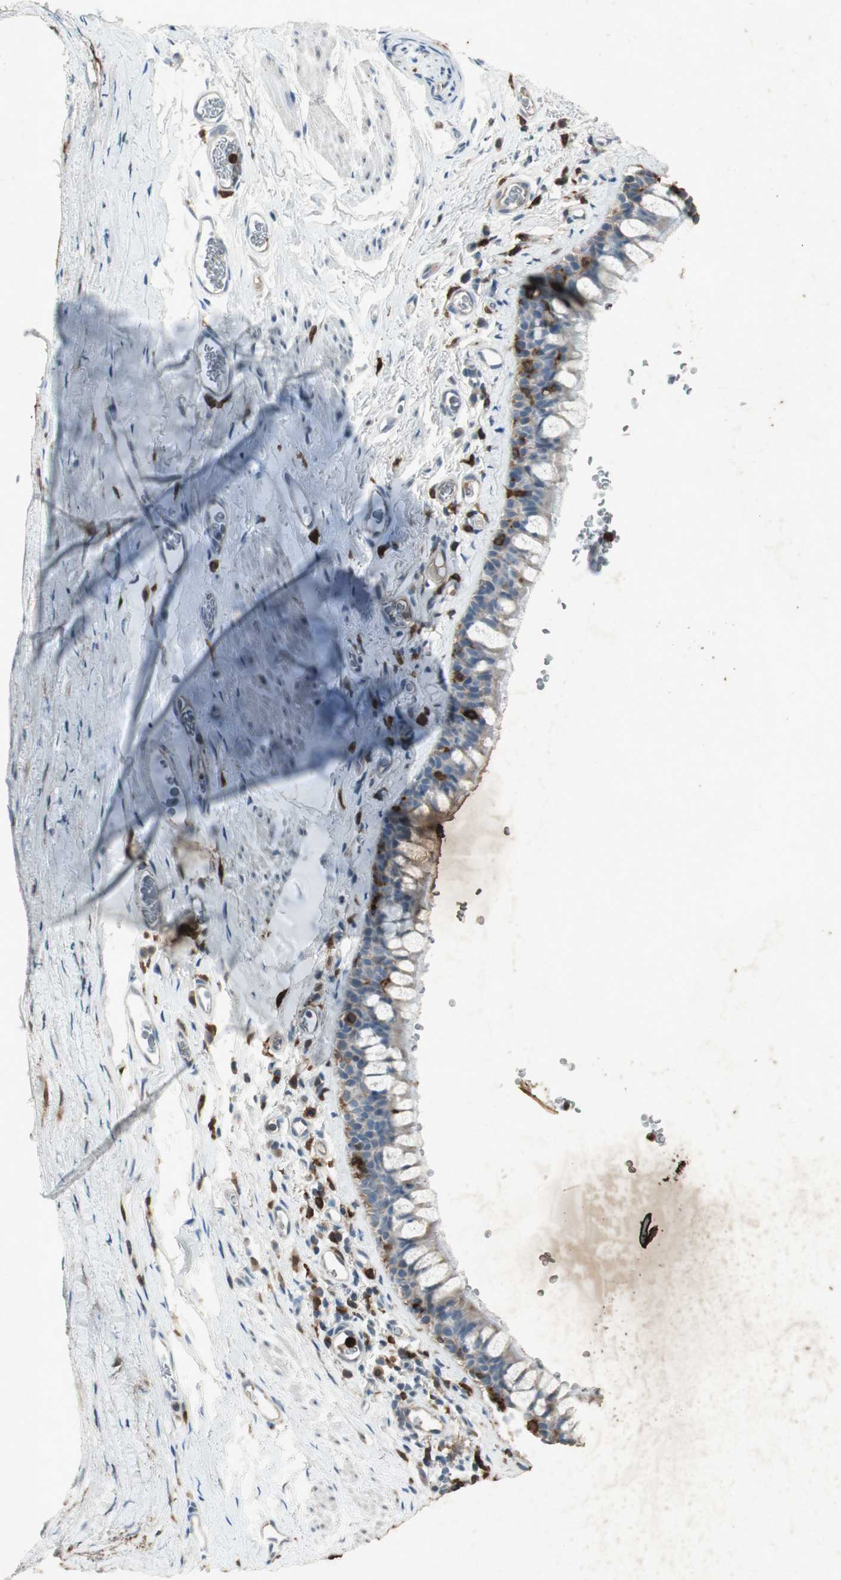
{"staining": {"intensity": "weak", "quantity": "<25%", "location": "cytoplasmic/membranous"}, "tissue": "bronchus", "cell_type": "Respiratory epithelial cells", "image_type": "normal", "snomed": [{"axis": "morphology", "description": "Normal tissue, NOS"}, {"axis": "morphology", "description": "Malignant melanoma, Metastatic site"}, {"axis": "topography", "description": "Bronchus"}, {"axis": "topography", "description": "Lung"}], "caption": "This is a micrograph of IHC staining of benign bronchus, which shows no positivity in respiratory epithelial cells.", "gene": "TYROBP", "patient": {"sex": "male", "age": 64}}